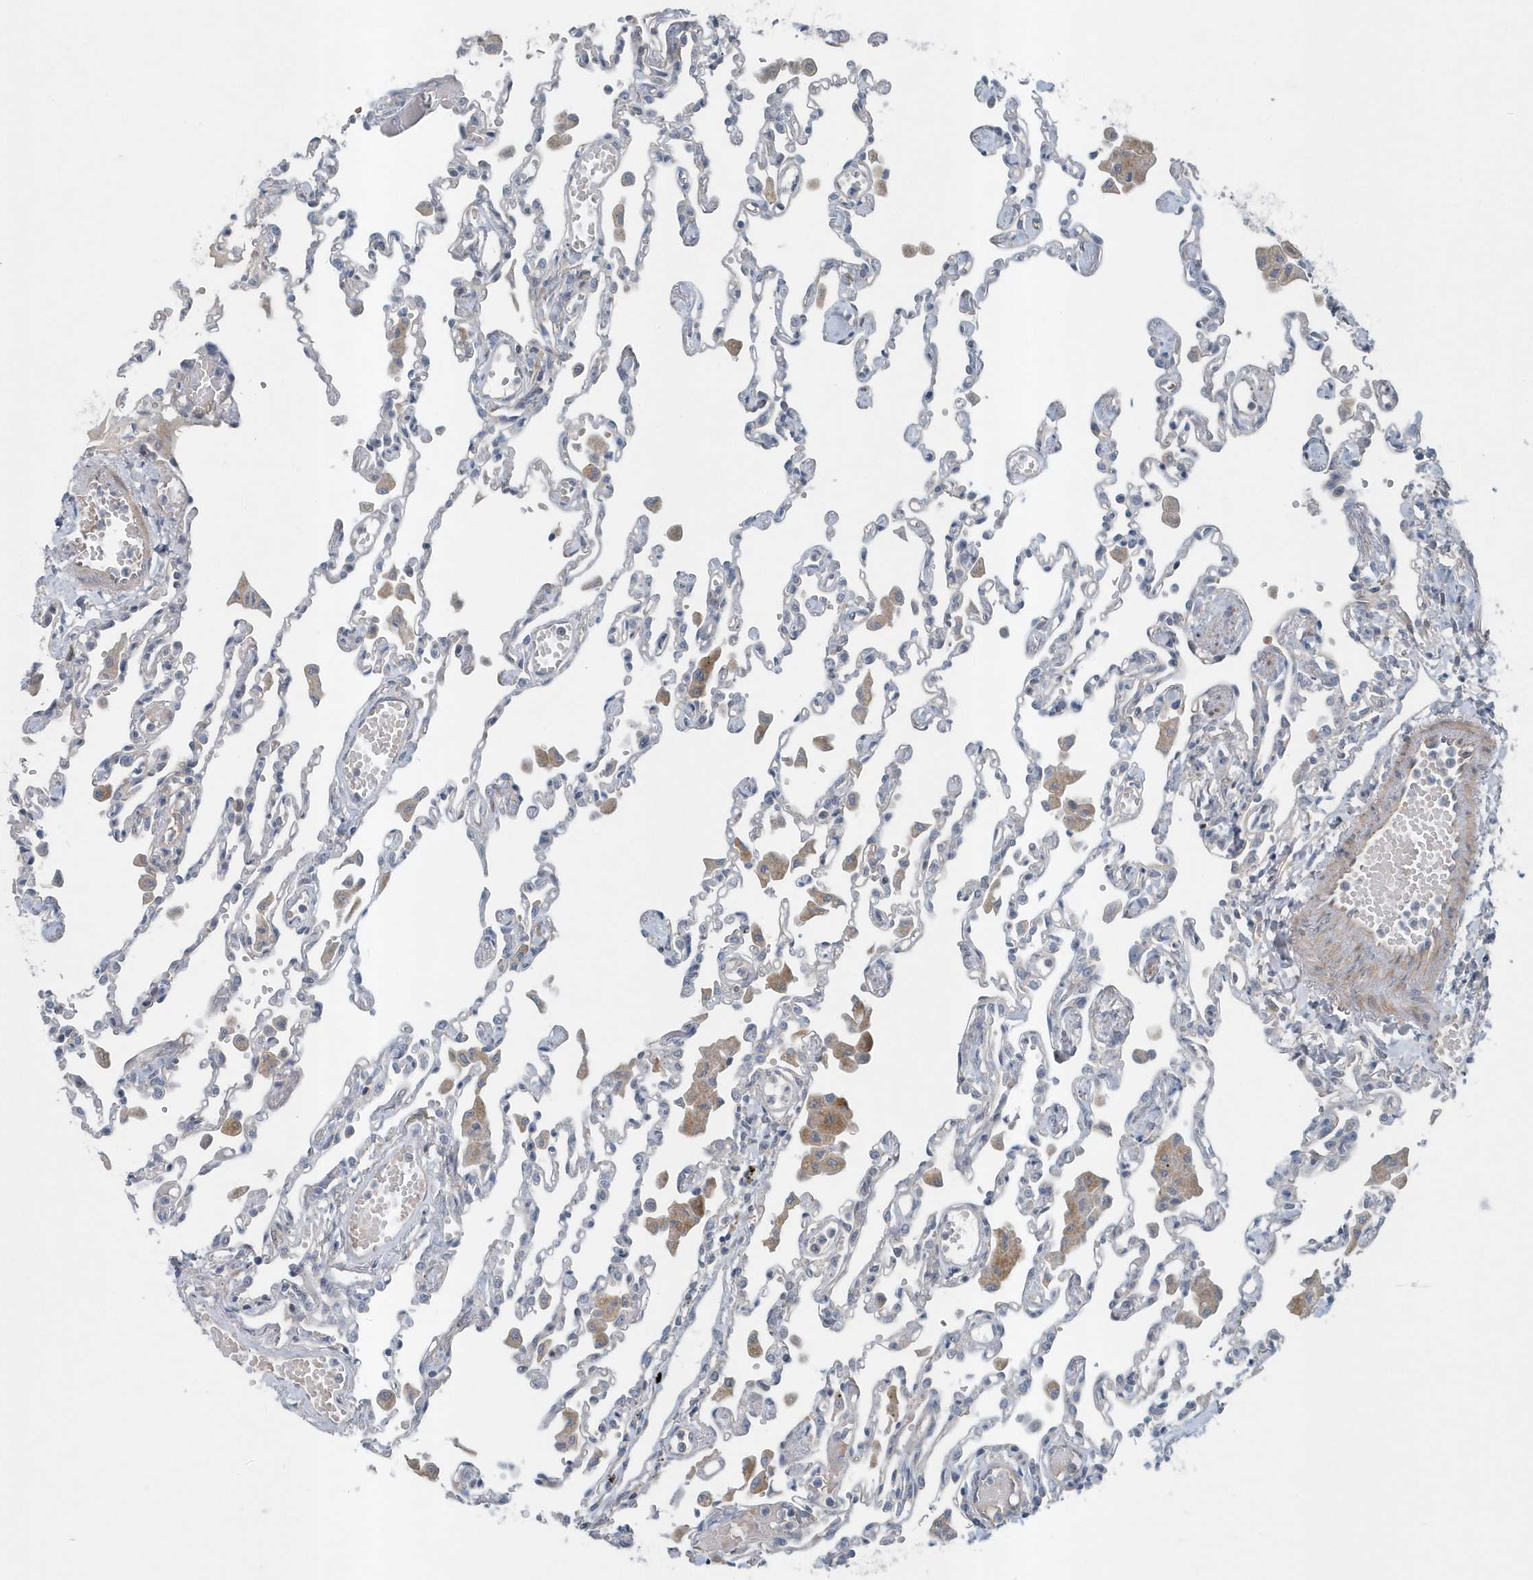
{"staining": {"intensity": "negative", "quantity": "none", "location": "none"}, "tissue": "lung", "cell_type": "Alveolar cells", "image_type": "normal", "snomed": [{"axis": "morphology", "description": "Normal tissue, NOS"}, {"axis": "topography", "description": "Bronchus"}, {"axis": "topography", "description": "Lung"}], "caption": "Immunohistochemistry (IHC) of normal human lung exhibits no staining in alveolar cells. (DAB (3,3'-diaminobenzidine) IHC with hematoxylin counter stain).", "gene": "MCC", "patient": {"sex": "female", "age": 49}}